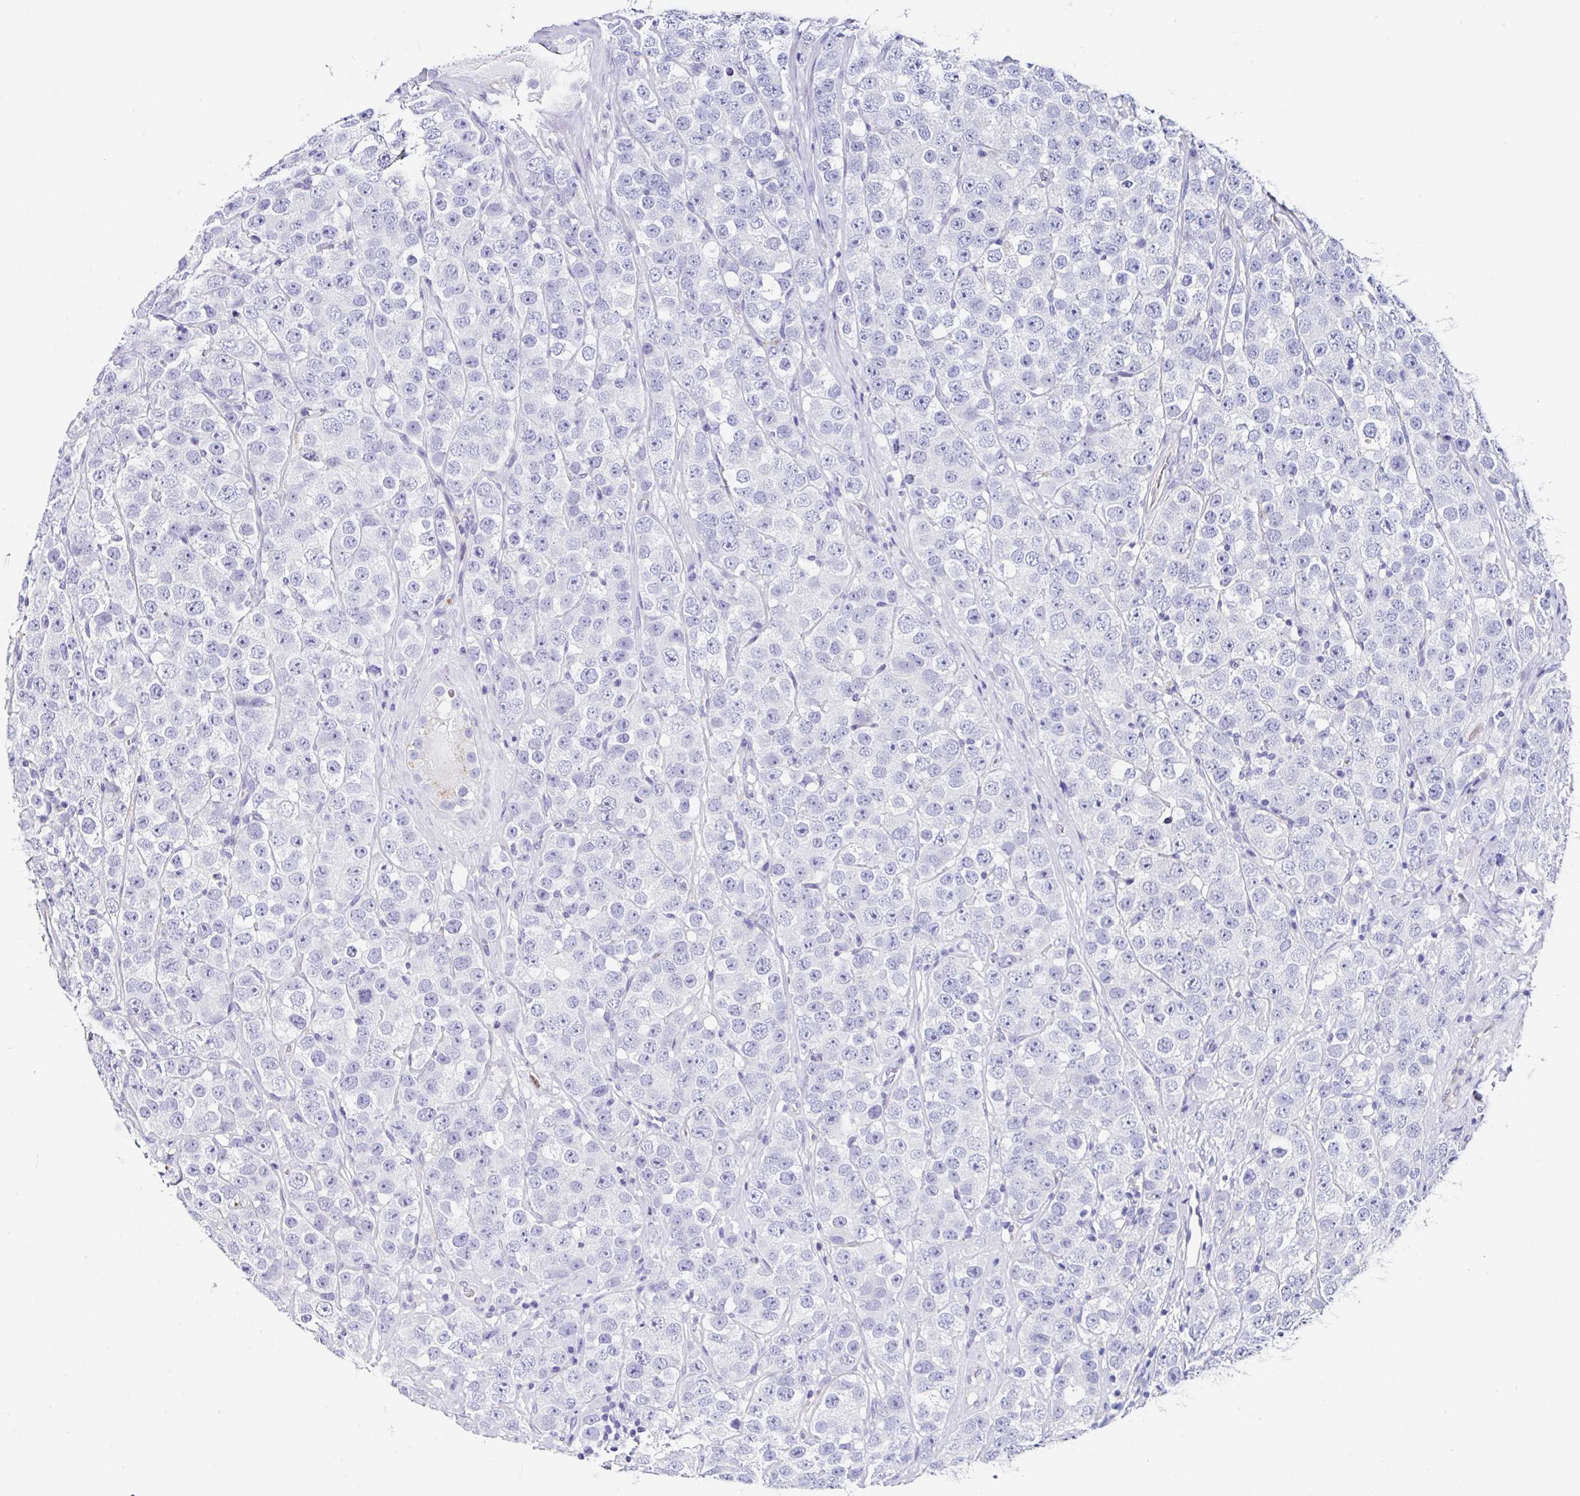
{"staining": {"intensity": "negative", "quantity": "none", "location": "none"}, "tissue": "testis cancer", "cell_type": "Tumor cells", "image_type": "cancer", "snomed": [{"axis": "morphology", "description": "Seminoma, NOS"}, {"axis": "topography", "description": "Testis"}], "caption": "A histopathology image of human testis cancer is negative for staining in tumor cells. (Stains: DAB (3,3'-diaminobenzidine) immunohistochemistry (IHC) with hematoxylin counter stain, Microscopy: brightfield microscopy at high magnification).", "gene": "TMPRSS11E", "patient": {"sex": "male", "age": 28}}